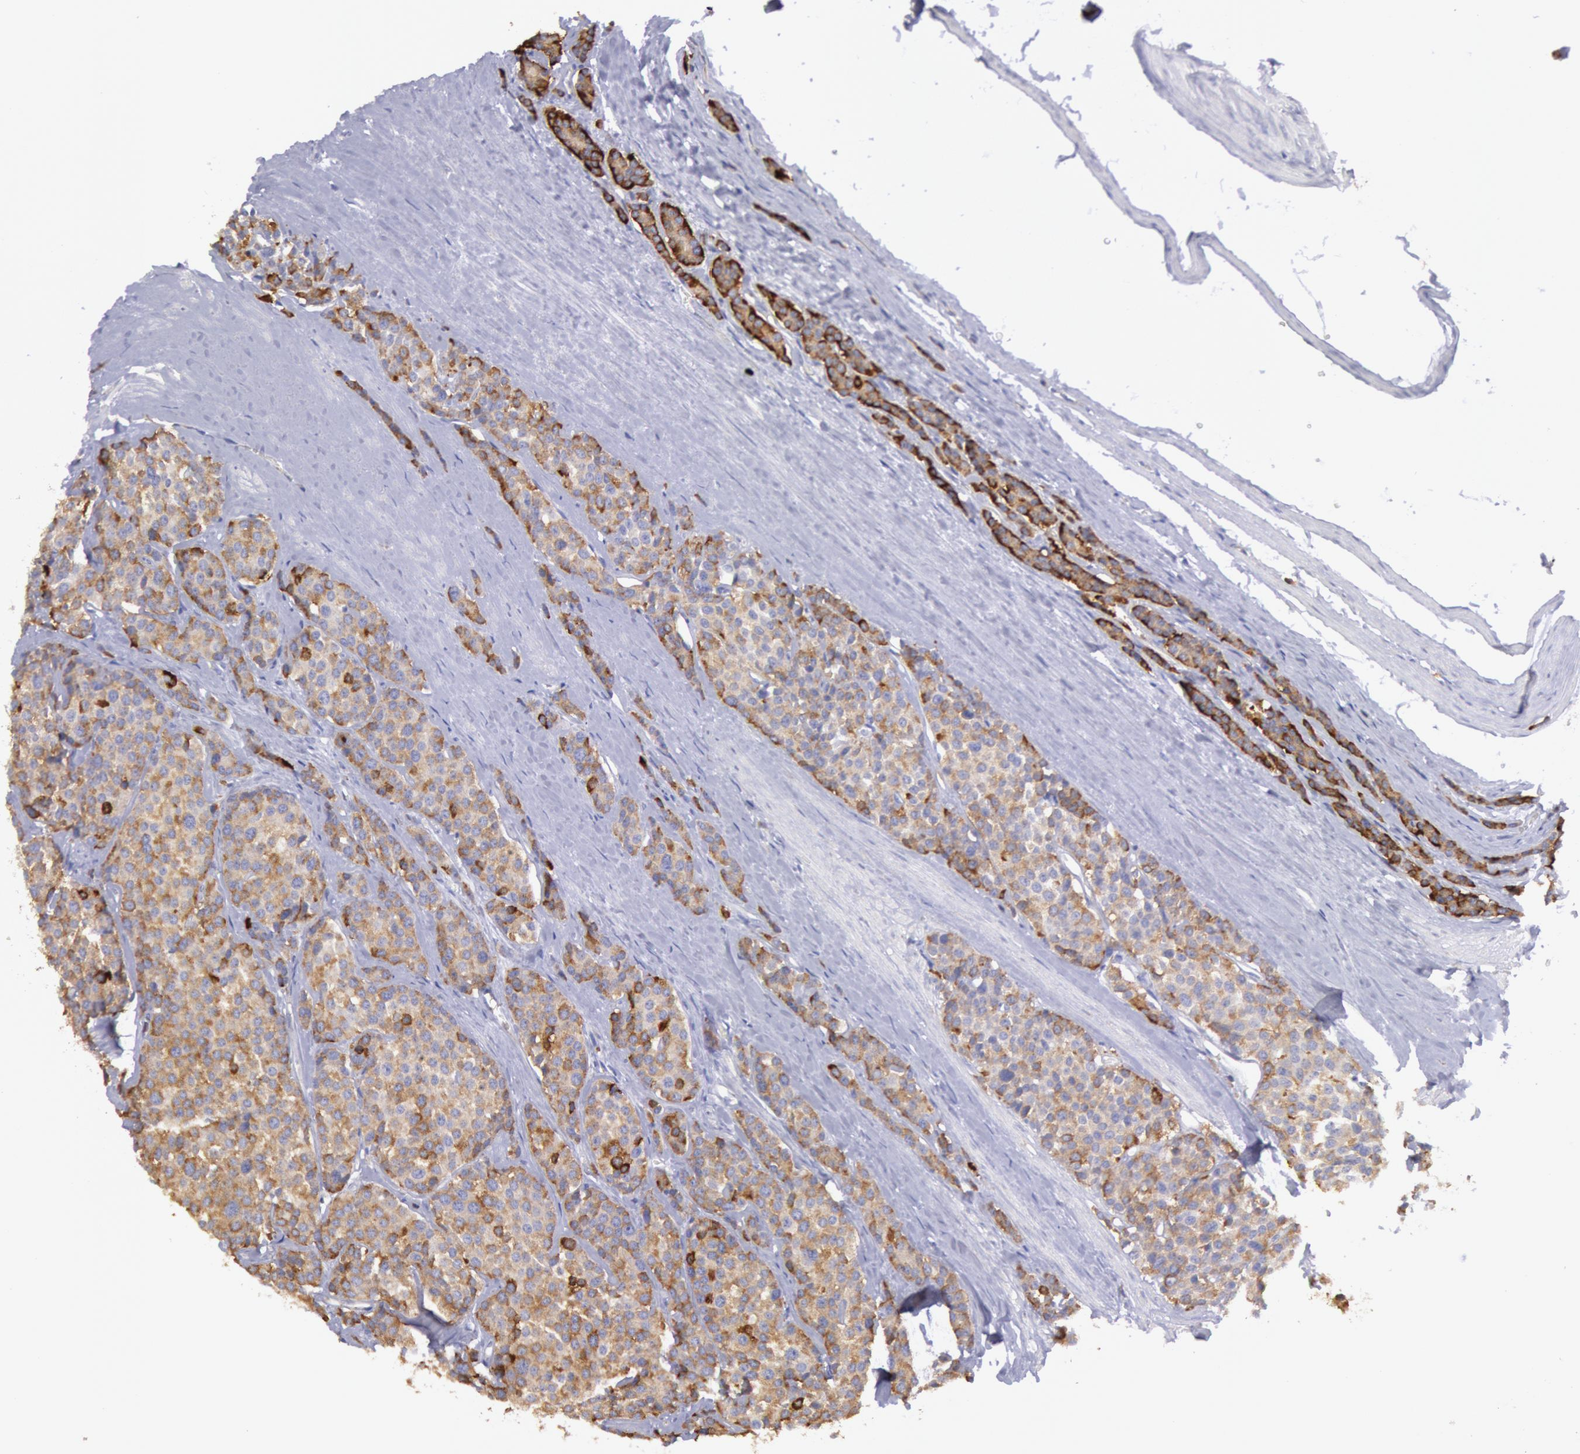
{"staining": {"intensity": "moderate", "quantity": ">75%", "location": "cytoplasmic/membranous"}, "tissue": "carcinoid", "cell_type": "Tumor cells", "image_type": "cancer", "snomed": [{"axis": "morphology", "description": "Carcinoid, malignant, NOS"}, {"axis": "topography", "description": "Small intestine"}], "caption": "Immunohistochemistry (IHC) staining of carcinoid, which displays medium levels of moderate cytoplasmic/membranous expression in approximately >75% of tumor cells indicating moderate cytoplasmic/membranous protein positivity. The staining was performed using DAB (3,3'-diaminobenzidine) (brown) for protein detection and nuclei were counterstained in hematoxylin (blue).", "gene": "RAB27A", "patient": {"sex": "male", "age": 60}}